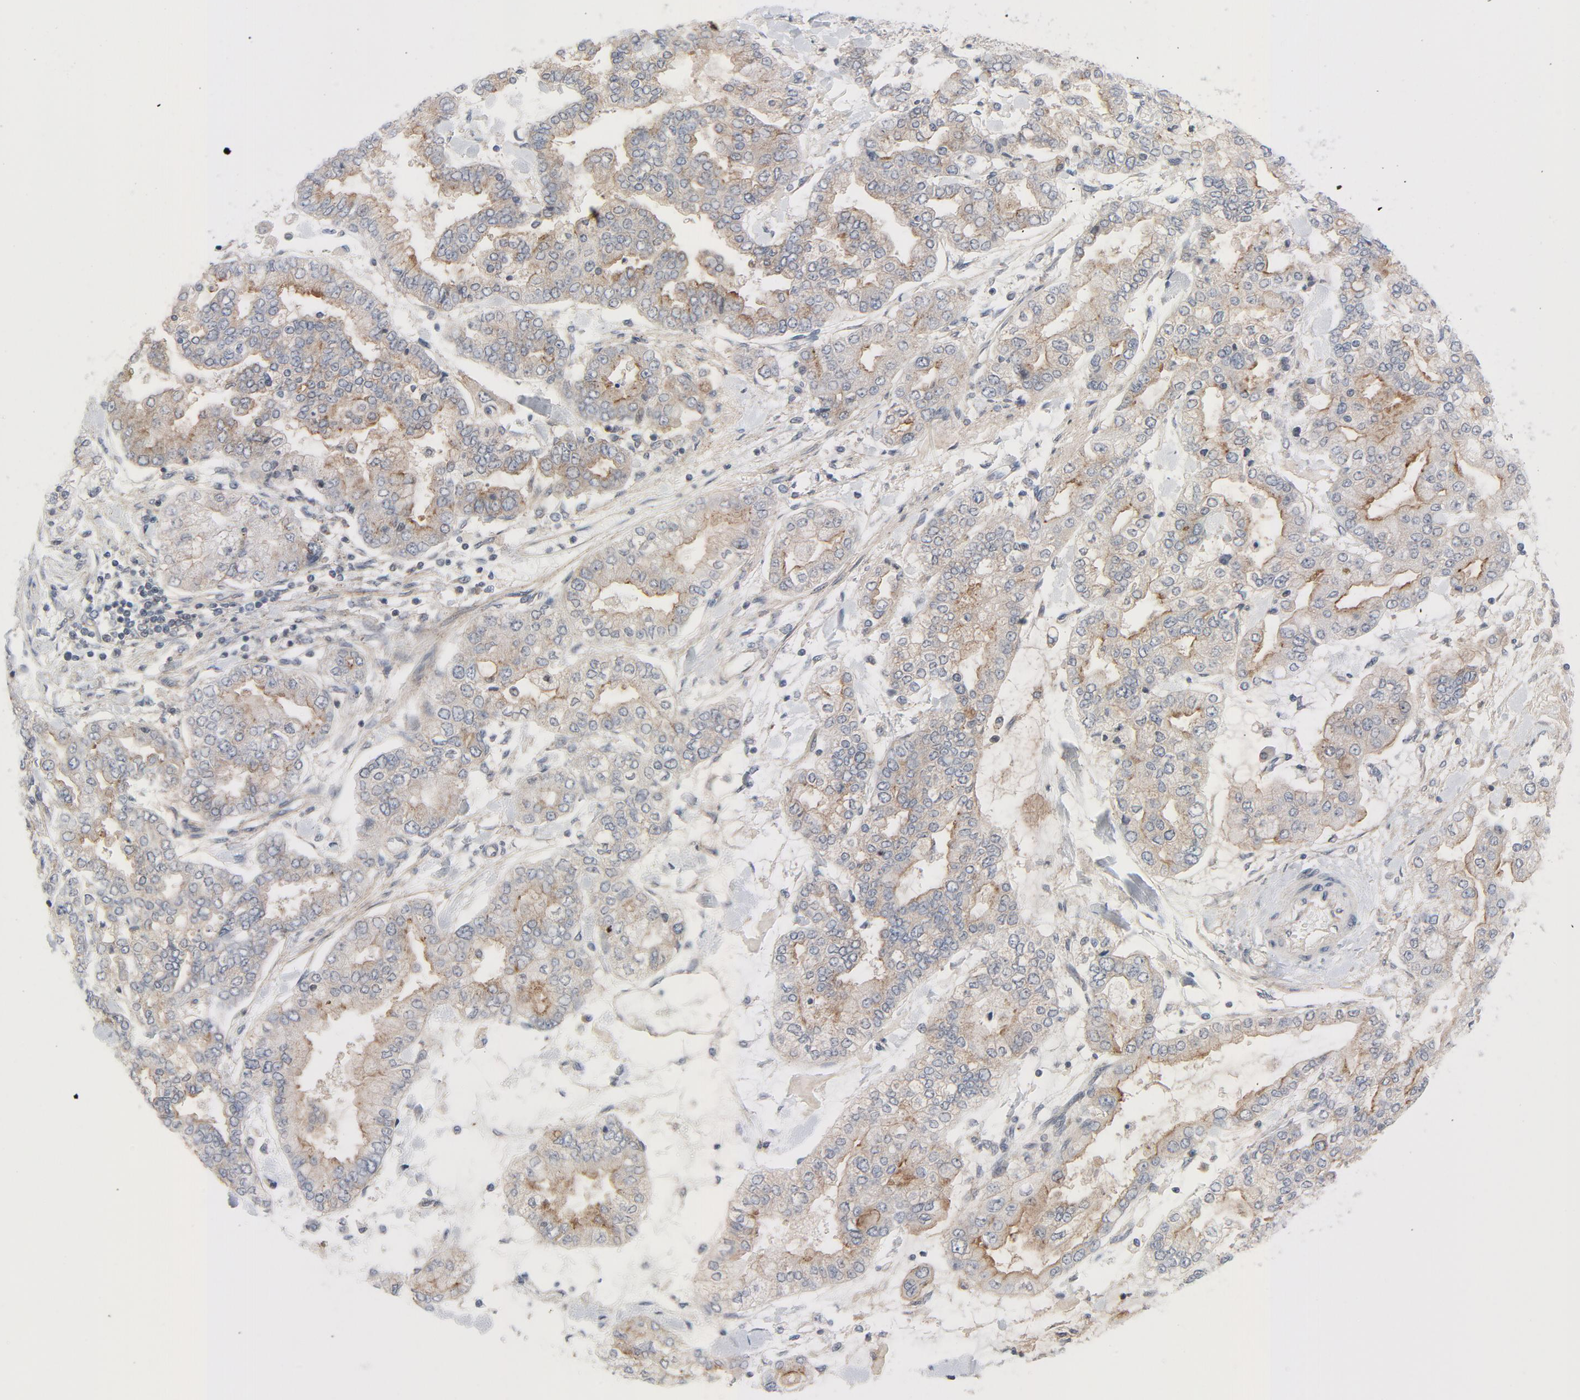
{"staining": {"intensity": "weak", "quantity": ">75%", "location": "cytoplasmic/membranous"}, "tissue": "stomach cancer", "cell_type": "Tumor cells", "image_type": "cancer", "snomed": [{"axis": "morphology", "description": "Normal tissue, NOS"}, {"axis": "morphology", "description": "Adenocarcinoma, NOS"}, {"axis": "topography", "description": "Stomach, upper"}, {"axis": "topography", "description": "Stomach"}], "caption": "Human stomach cancer (adenocarcinoma) stained for a protein (brown) reveals weak cytoplasmic/membranous positive staining in approximately >75% of tumor cells.", "gene": "TSG101", "patient": {"sex": "male", "age": 76}}